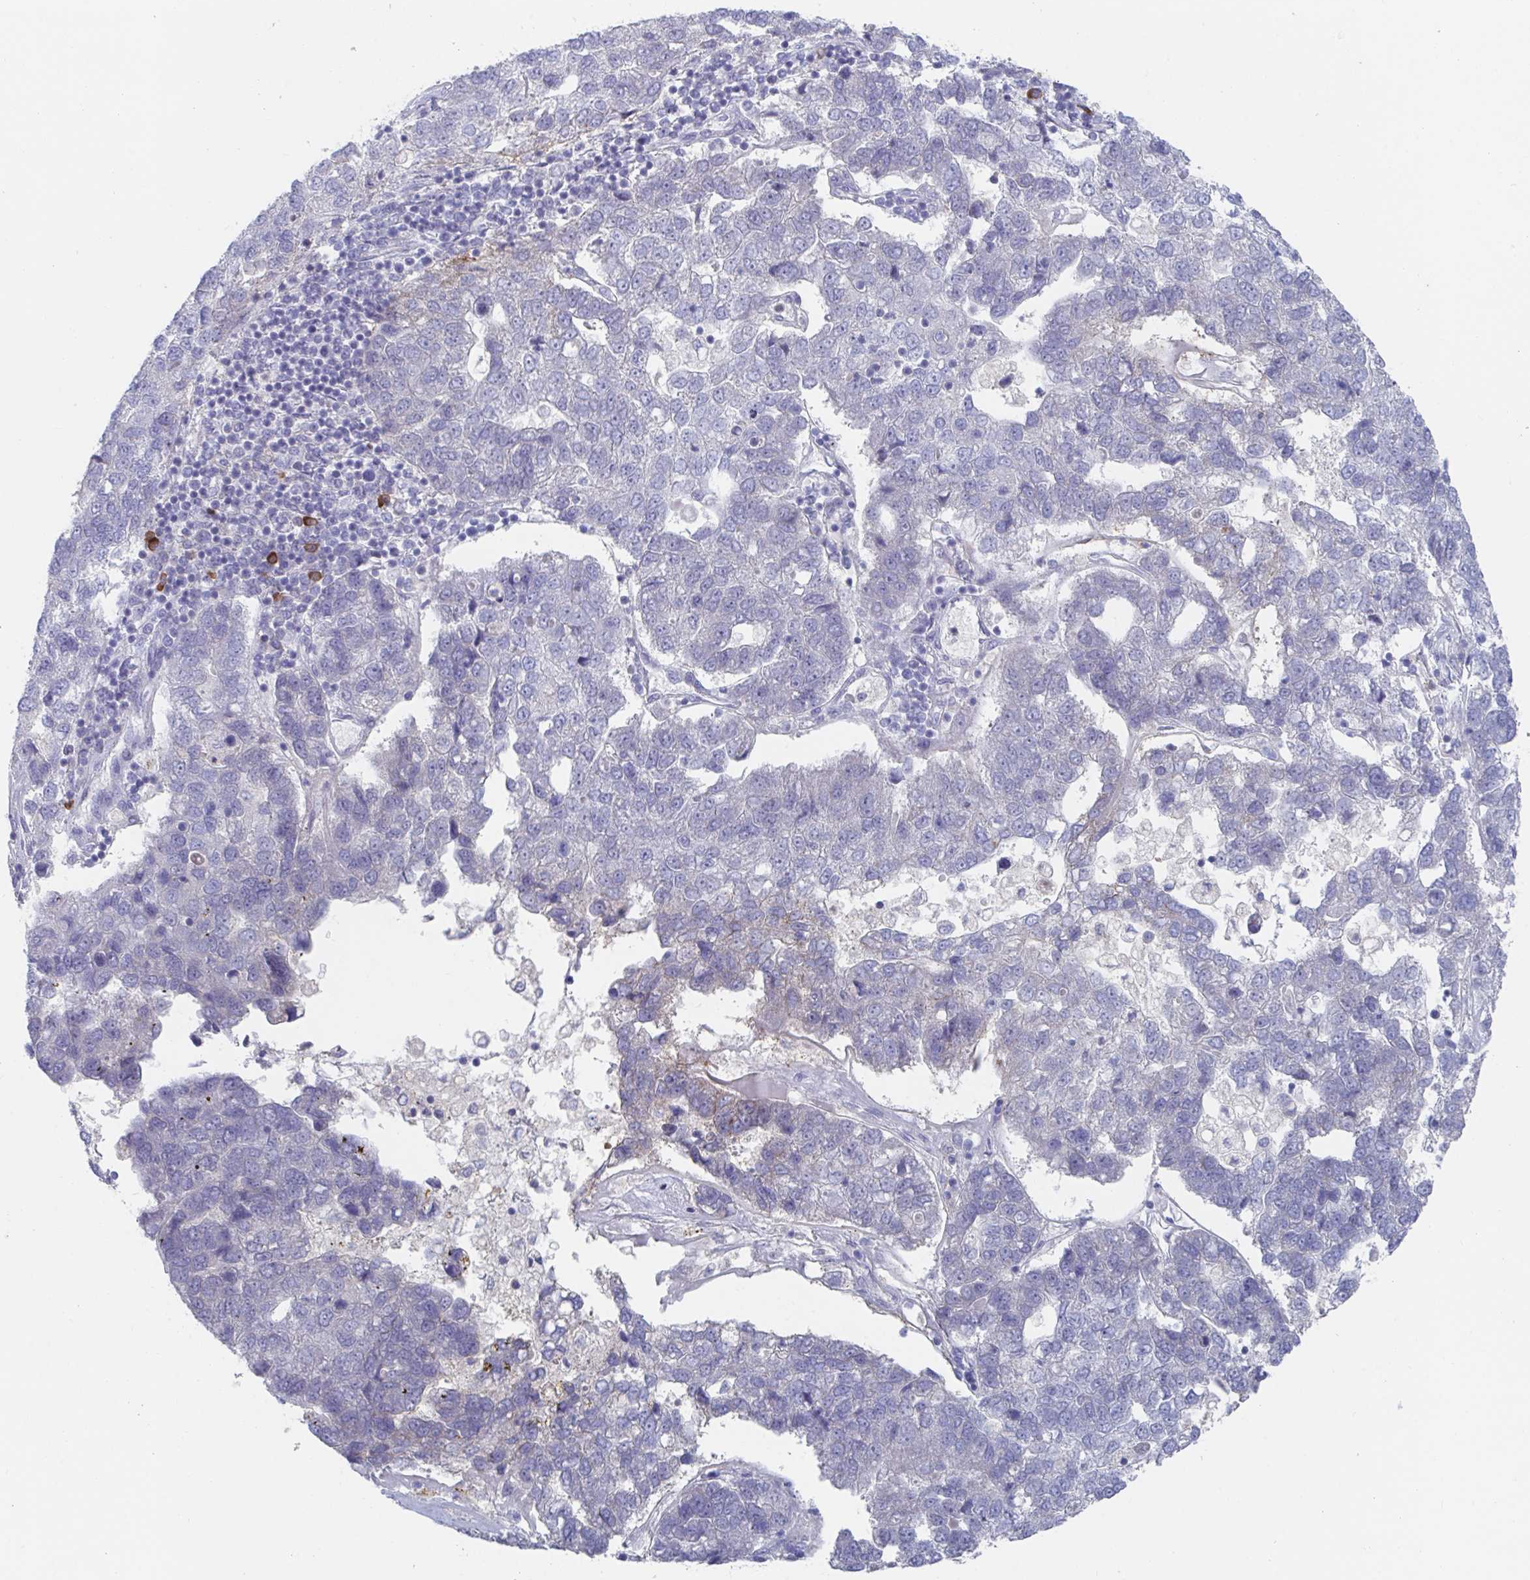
{"staining": {"intensity": "negative", "quantity": "none", "location": "none"}, "tissue": "pancreatic cancer", "cell_type": "Tumor cells", "image_type": "cancer", "snomed": [{"axis": "morphology", "description": "Adenocarcinoma, NOS"}, {"axis": "topography", "description": "Pancreas"}], "caption": "Tumor cells are negative for brown protein staining in pancreatic adenocarcinoma.", "gene": "KCNK5", "patient": {"sex": "female", "age": 61}}